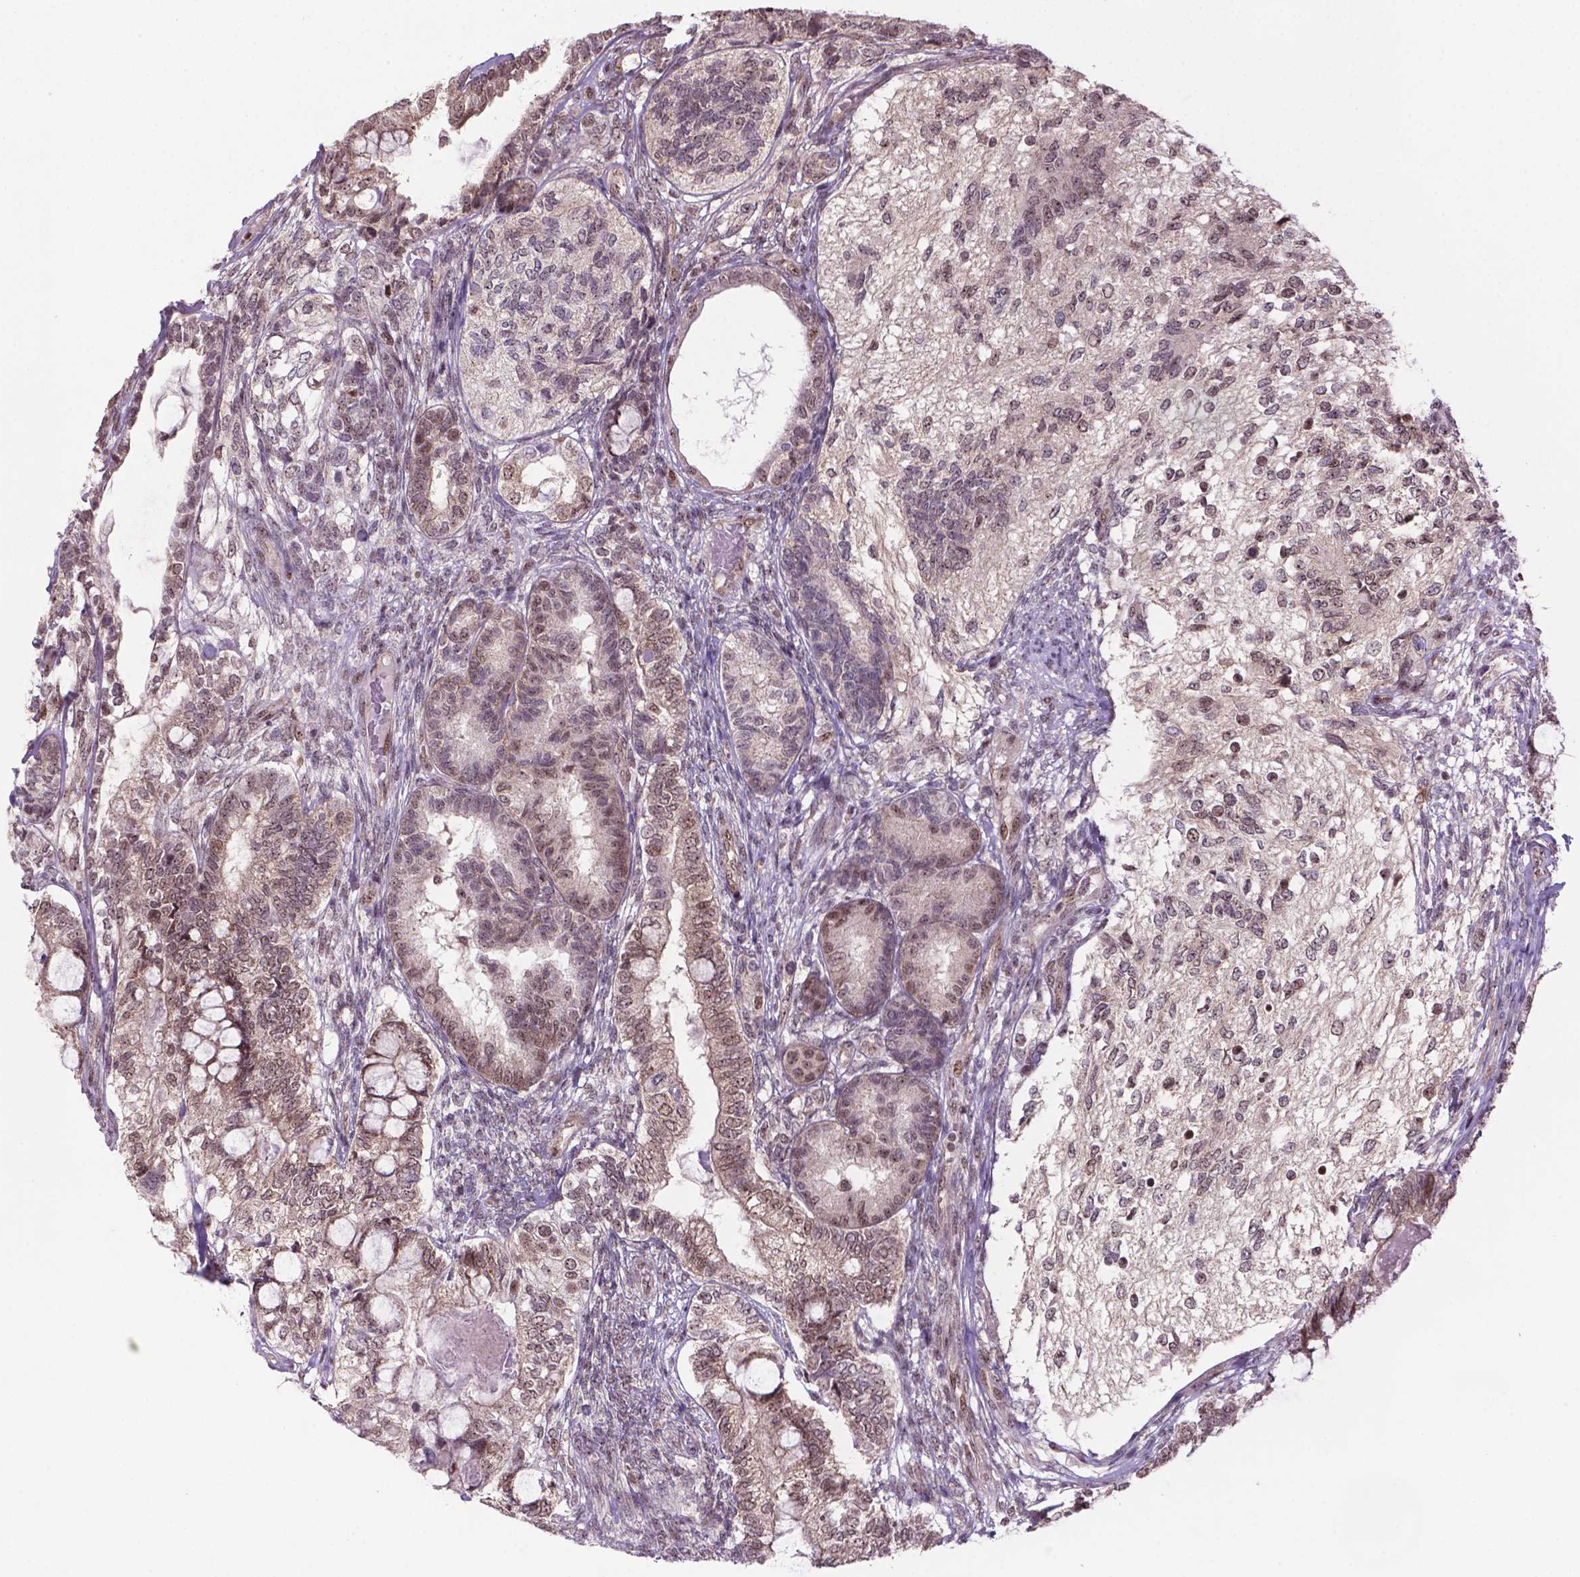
{"staining": {"intensity": "moderate", "quantity": "25%-75%", "location": "nuclear"}, "tissue": "testis cancer", "cell_type": "Tumor cells", "image_type": "cancer", "snomed": [{"axis": "morphology", "description": "Seminoma, NOS"}, {"axis": "morphology", "description": "Carcinoma, Embryonal, NOS"}, {"axis": "topography", "description": "Testis"}], "caption": "Protein analysis of embryonal carcinoma (testis) tissue reveals moderate nuclear staining in about 25%-75% of tumor cells.", "gene": "CSNK2A1", "patient": {"sex": "male", "age": 41}}